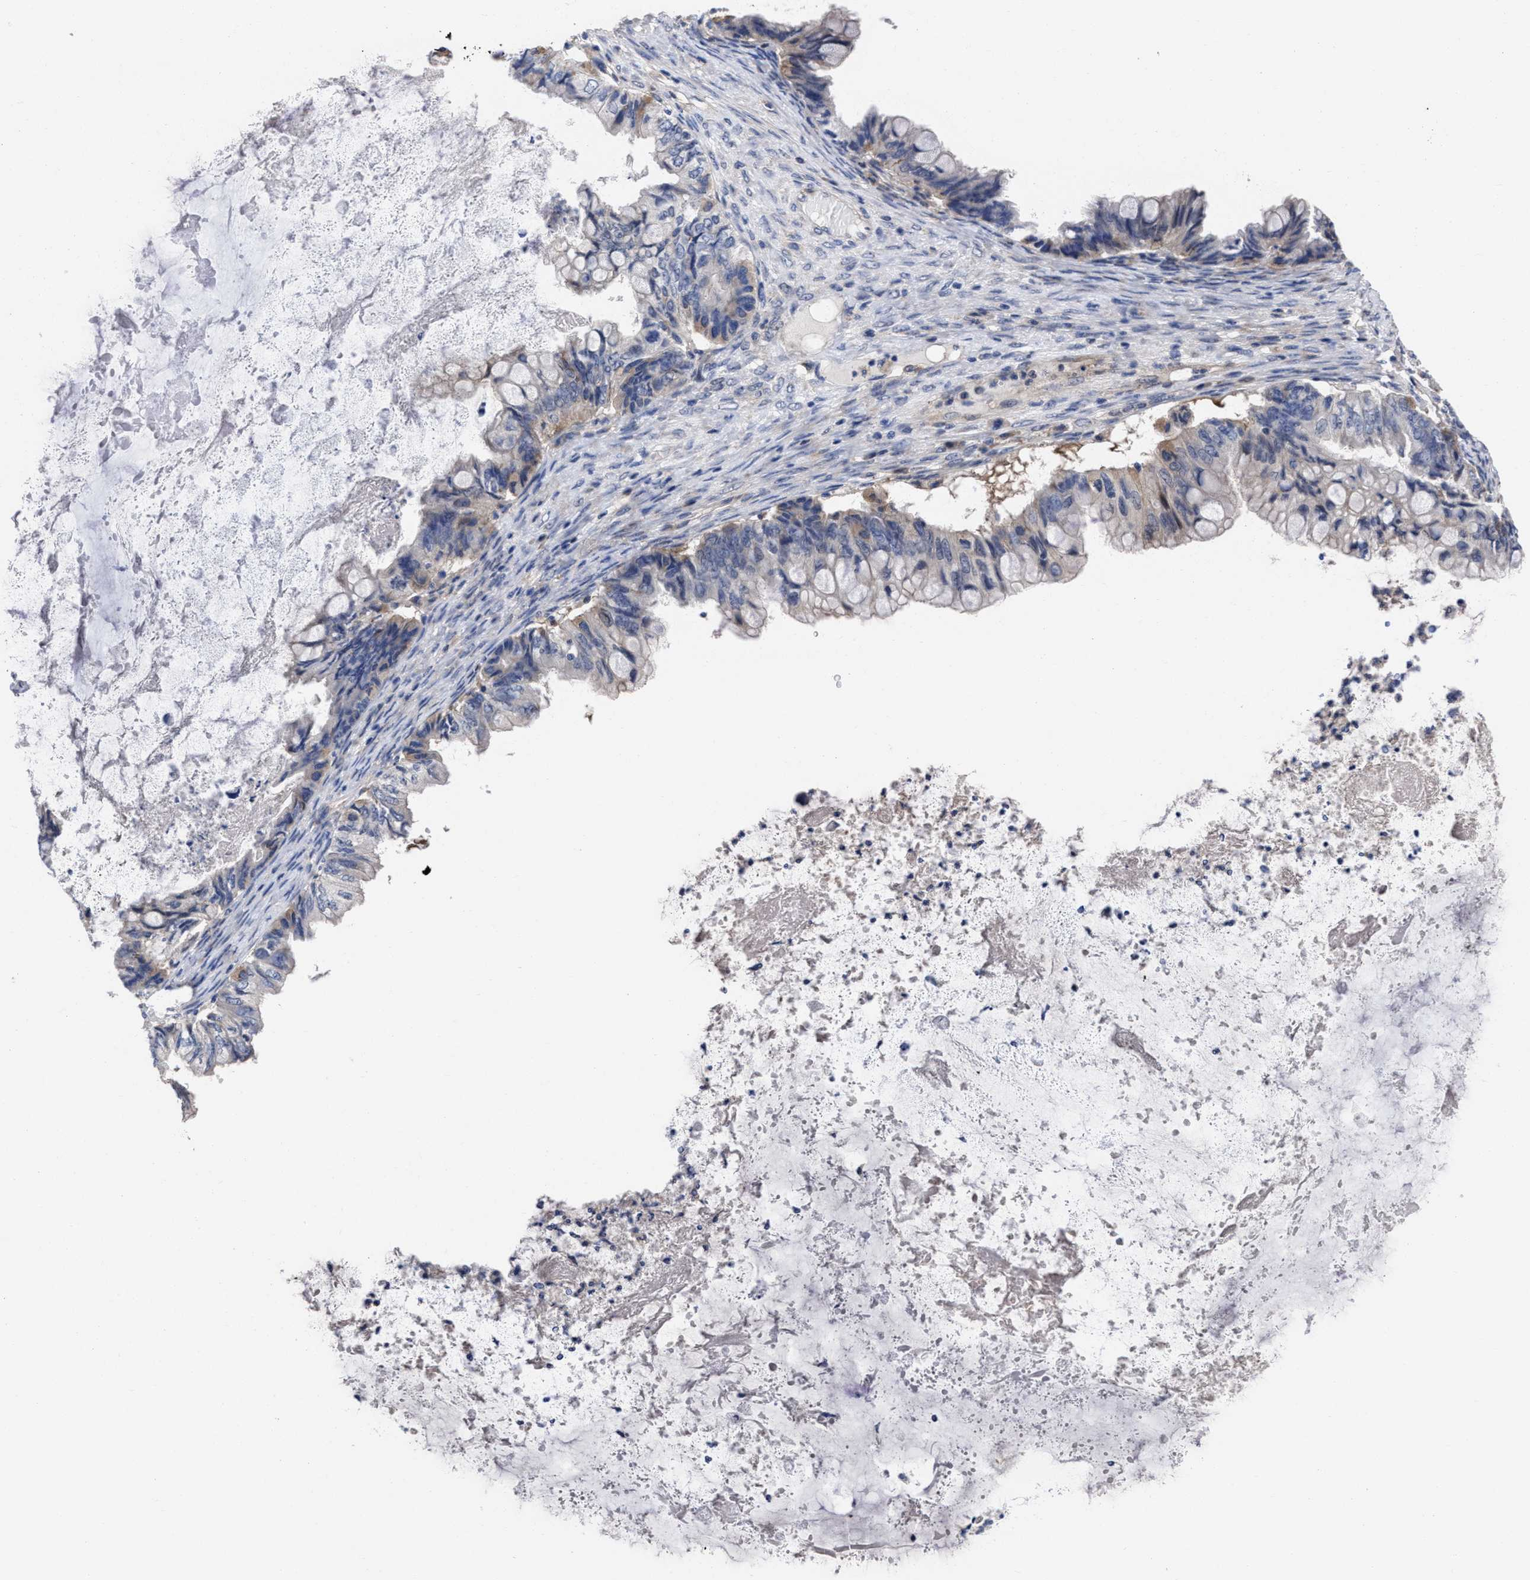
{"staining": {"intensity": "weak", "quantity": "<25%", "location": "cytoplasmic/membranous"}, "tissue": "ovarian cancer", "cell_type": "Tumor cells", "image_type": "cancer", "snomed": [{"axis": "morphology", "description": "Cystadenocarcinoma, mucinous, NOS"}, {"axis": "topography", "description": "Ovary"}], "caption": "High power microscopy micrograph of an immunohistochemistry (IHC) micrograph of ovarian cancer, revealing no significant positivity in tumor cells.", "gene": "TXNDC17", "patient": {"sex": "female", "age": 80}}